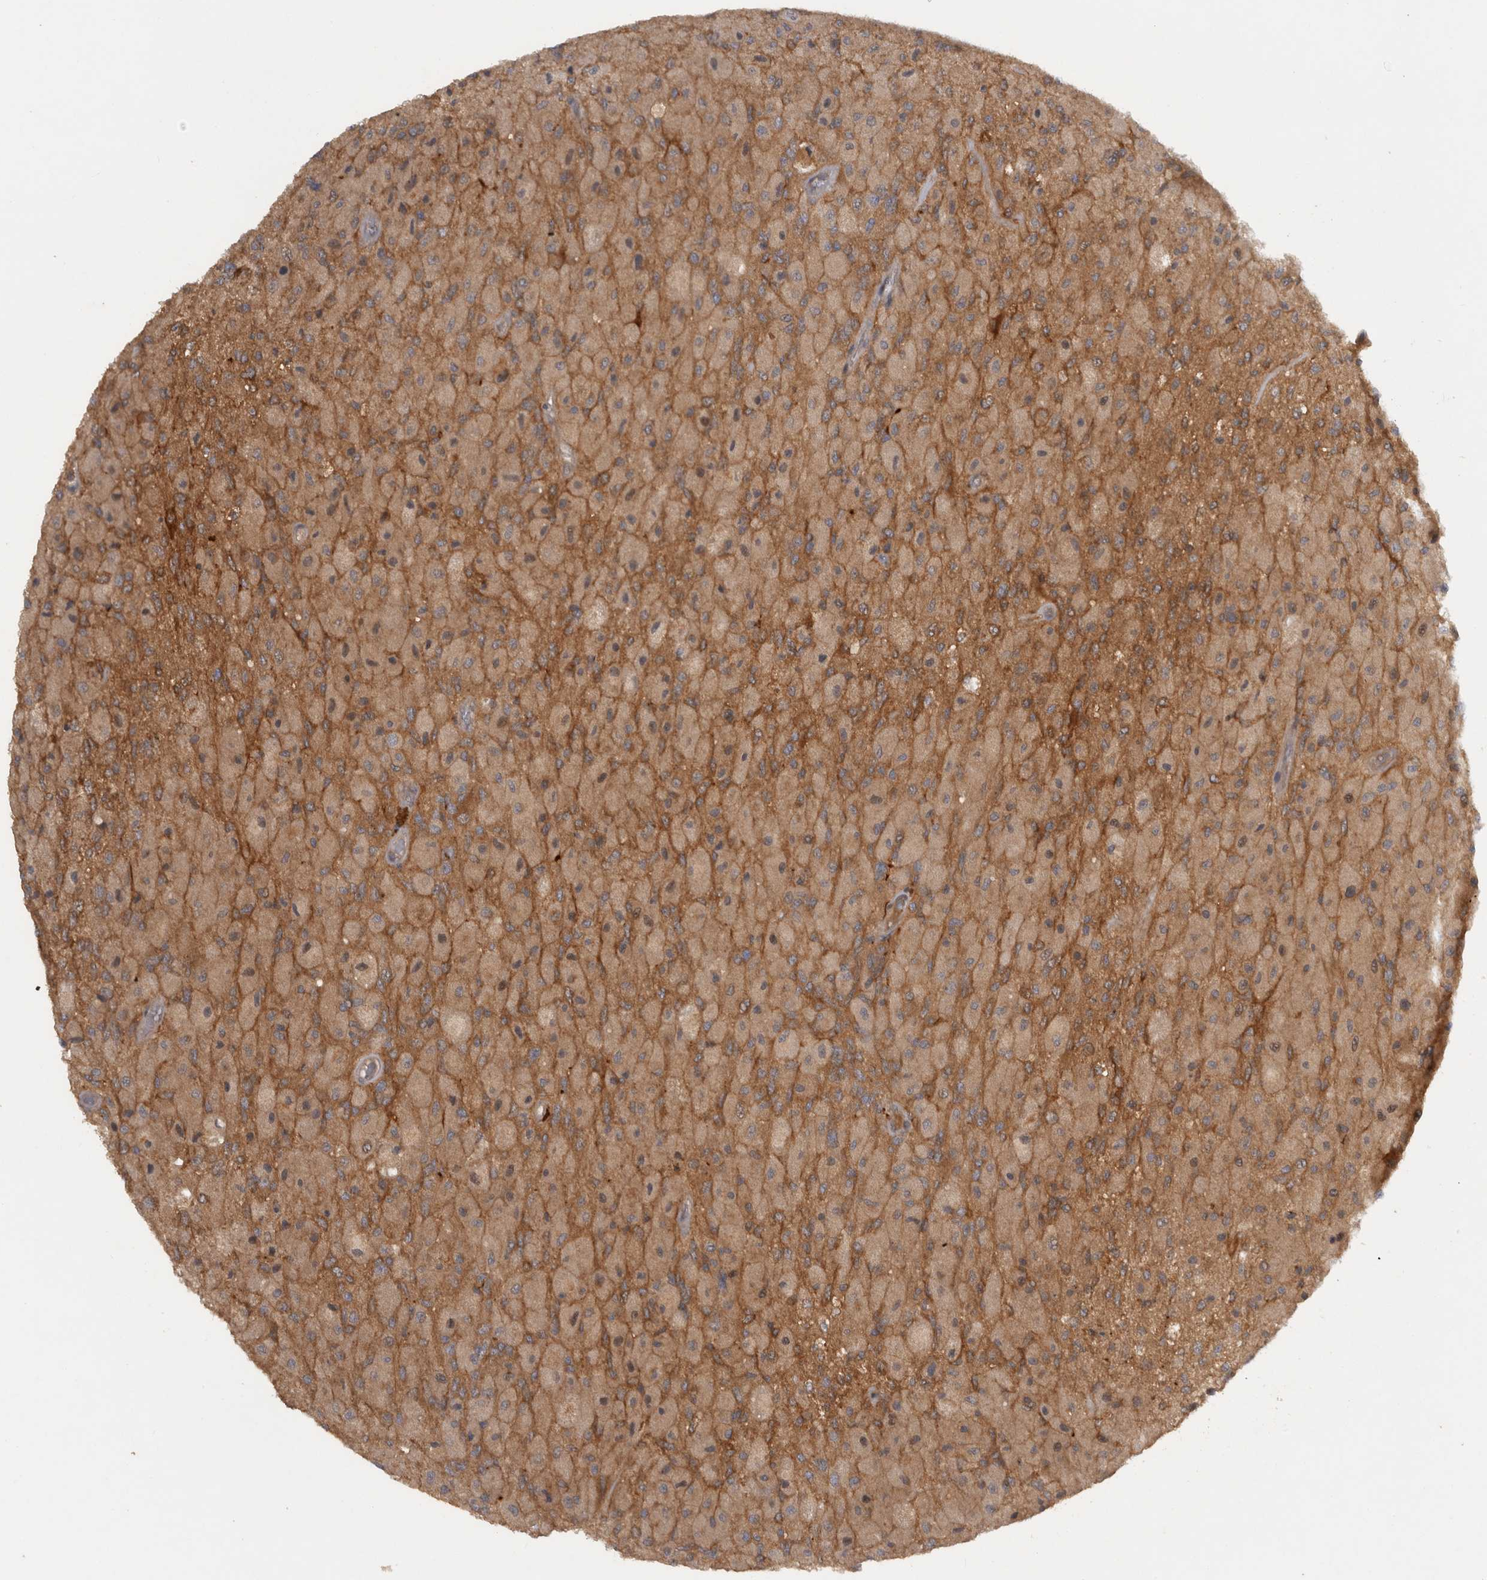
{"staining": {"intensity": "weak", "quantity": ">75%", "location": "cytoplasmic/membranous"}, "tissue": "glioma", "cell_type": "Tumor cells", "image_type": "cancer", "snomed": [{"axis": "morphology", "description": "Normal tissue, NOS"}, {"axis": "morphology", "description": "Glioma, malignant, High grade"}, {"axis": "topography", "description": "Cerebral cortex"}], "caption": "Immunohistochemical staining of human malignant glioma (high-grade) demonstrates low levels of weak cytoplasmic/membranous positivity in approximately >75% of tumor cells.", "gene": "VEPH1", "patient": {"sex": "male", "age": 77}}